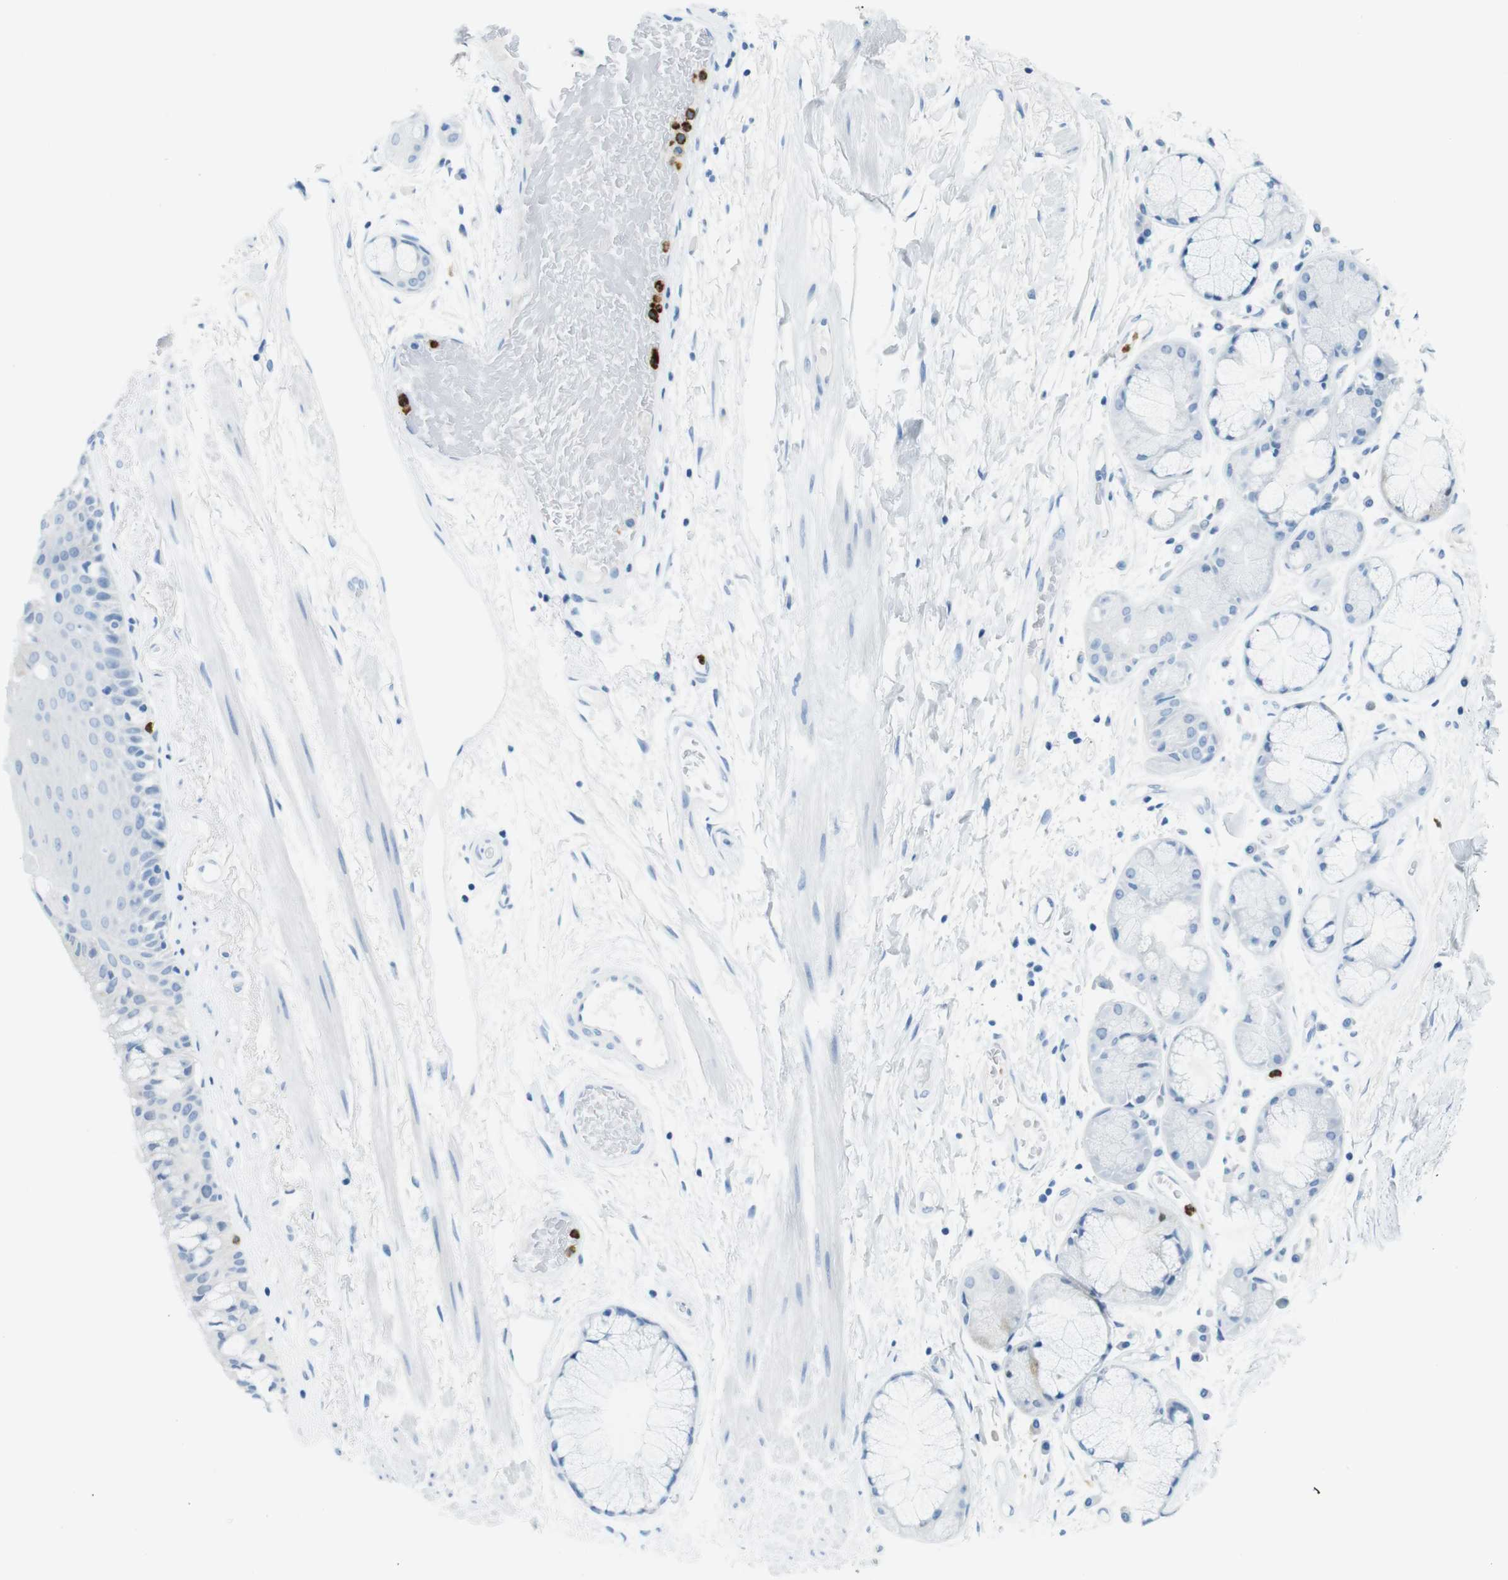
{"staining": {"intensity": "negative", "quantity": "none", "location": "none"}, "tissue": "bronchus", "cell_type": "Respiratory epithelial cells", "image_type": "normal", "snomed": [{"axis": "morphology", "description": "Normal tissue, NOS"}, {"axis": "topography", "description": "Bronchus"}], "caption": "DAB (3,3'-diaminobenzidine) immunohistochemical staining of normal human bronchus reveals no significant staining in respiratory epithelial cells.", "gene": "MCEMP1", "patient": {"sex": "male", "age": 66}}